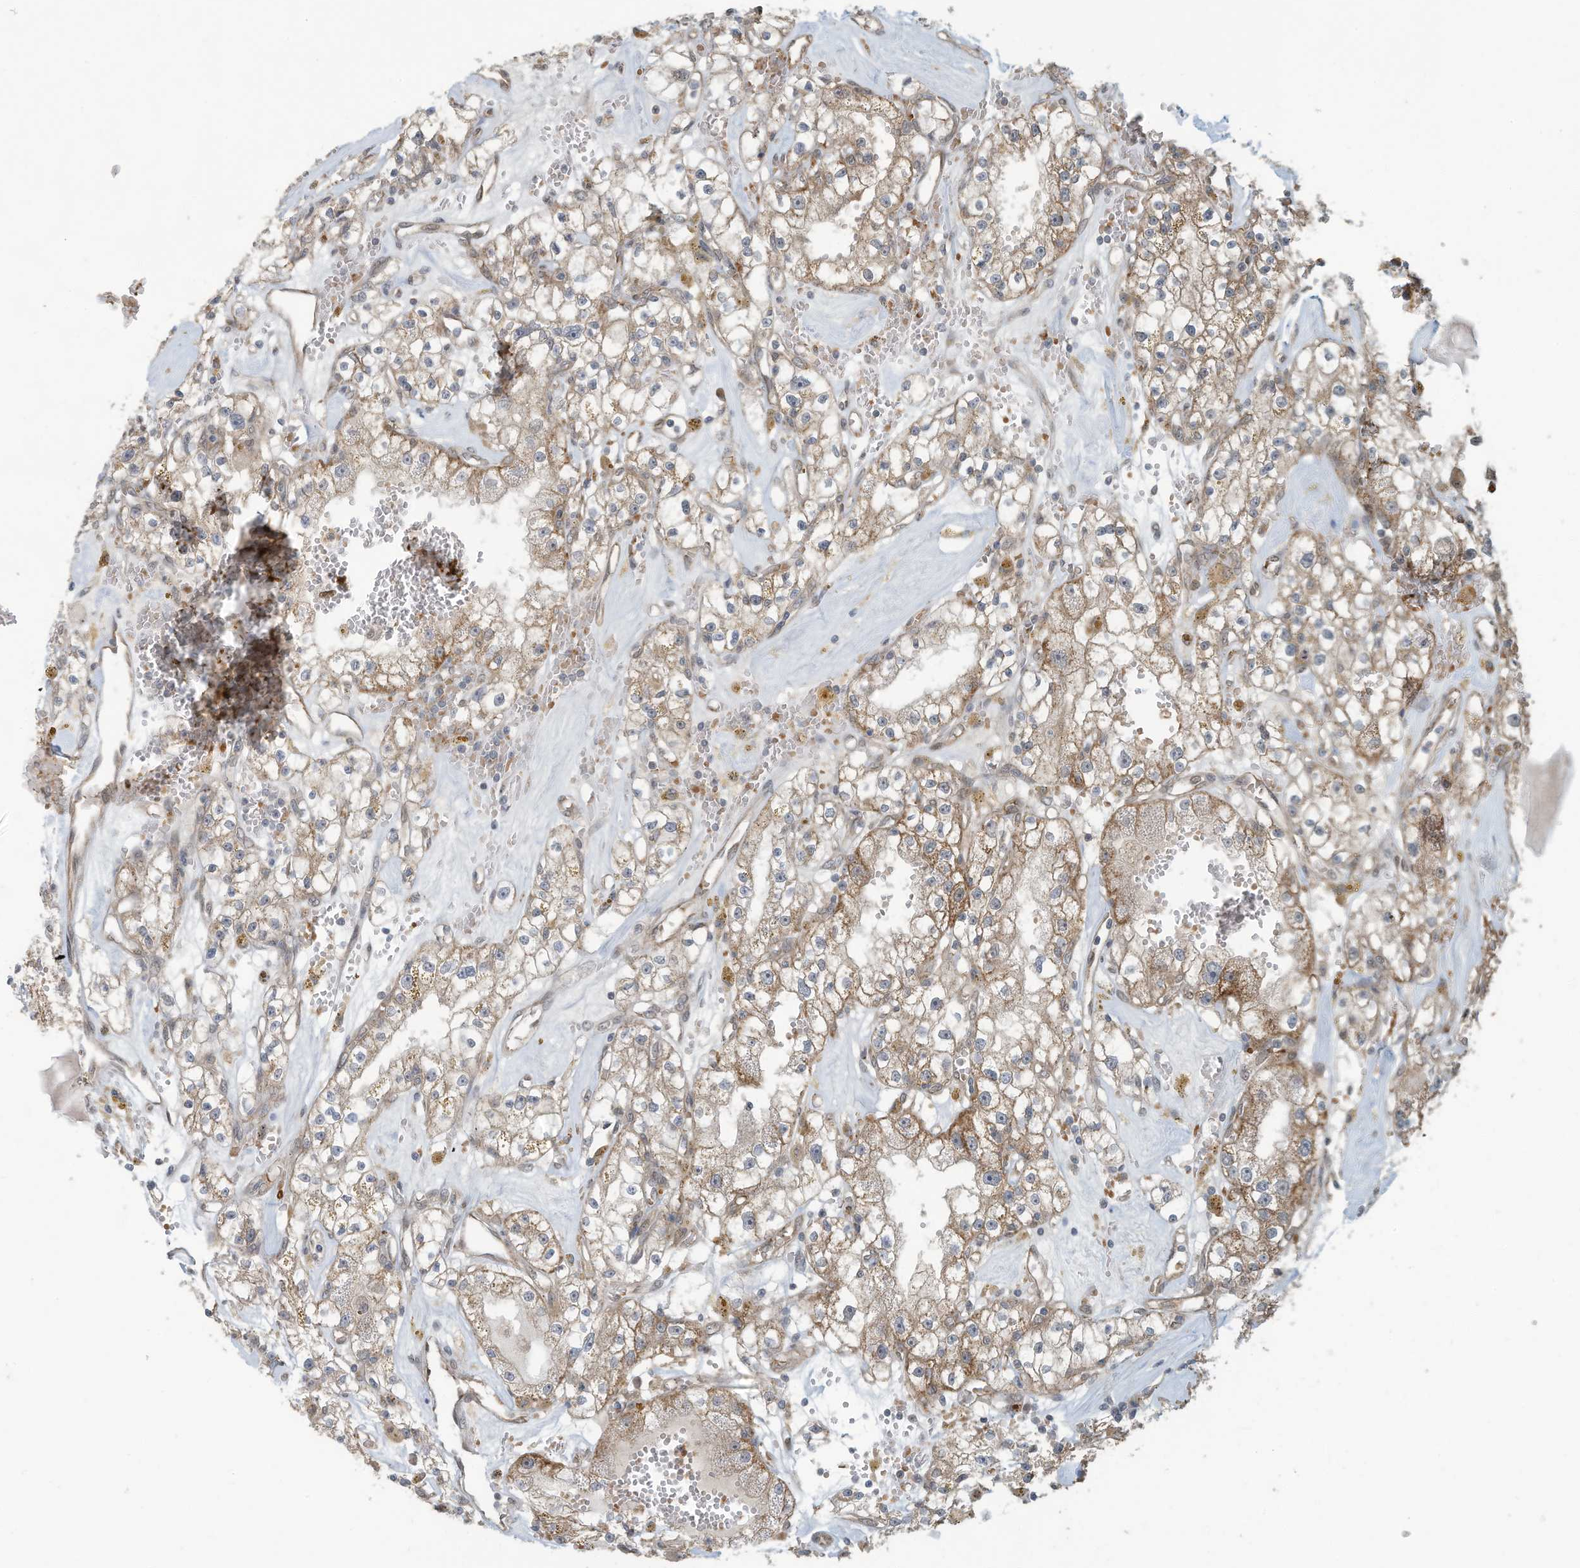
{"staining": {"intensity": "moderate", "quantity": "25%-75%", "location": "cytoplasmic/membranous"}, "tissue": "renal cancer", "cell_type": "Tumor cells", "image_type": "cancer", "snomed": [{"axis": "morphology", "description": "Adenocarcinoma, NOS"}, {"axis": "topography", "description": "Kidney"}], "caption": "About 25%-75% of tumor cells in human adenocarcinoma (renal) demonstrate moderate cytoplasmic/membranous protein positivity as visualized by brown immunohistochemical staining.", "gene": "ERI2", "patient": {"sex": "male", "age": 56}}